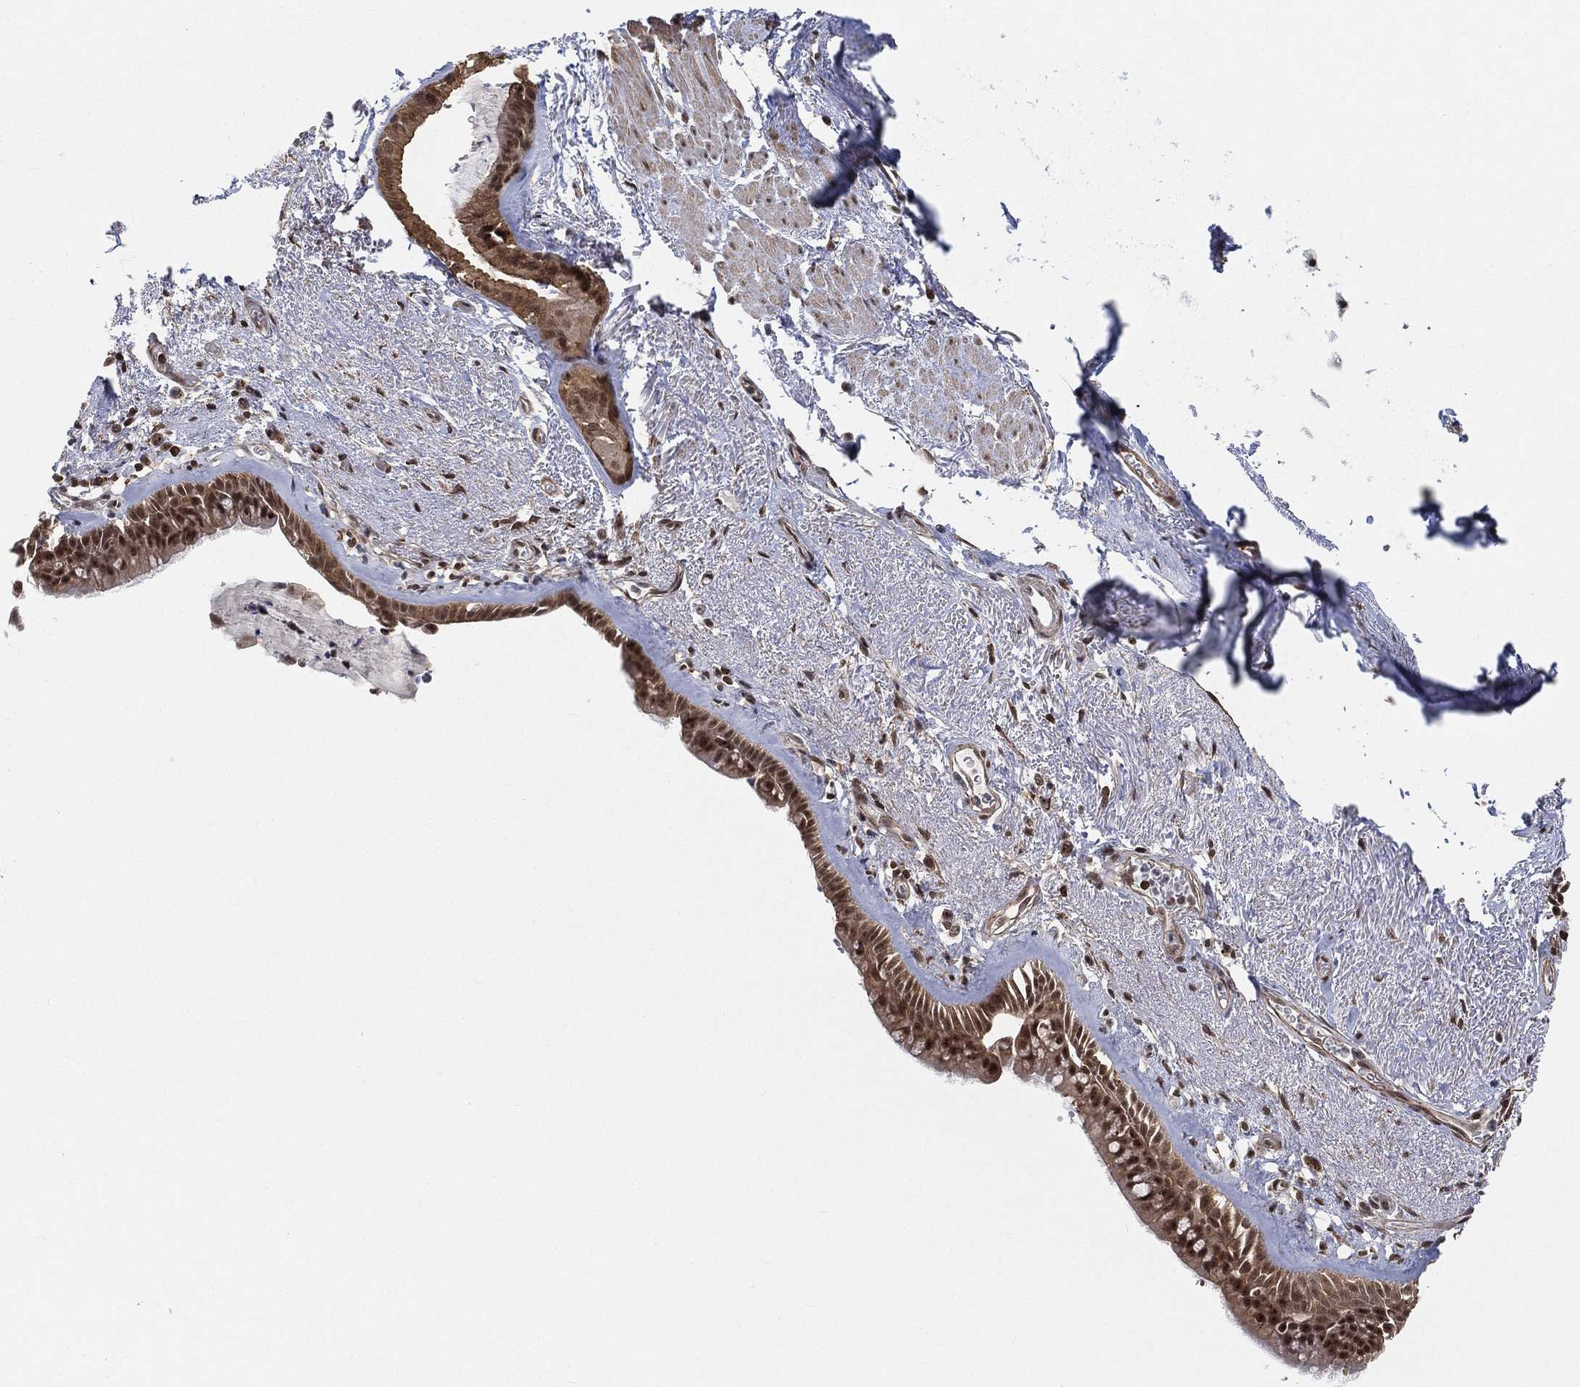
{"staining": {"intensity": "moderate", "quantity": ">75%", "location": "cytoplasmic/membranous,nuclear"}, "tissue": "bronchus", "cell_type": "Respiratory epithelial cells", "image_type": "normal", "snomed": [{"axis": "morphology", "description": "Normal tissue, NOS"}, {"axis": "topography", "description": "Bronchus"}], "caption": "Bronchus stained for a protein reveals moderate cytoplasmic/membranous,nuclear positivity in respiratory epithelial cells. (brown staining indicates protein expression, while blue staining denotes nuclei).", "gene": "RSRC2", "patient": {"sex": "male", "age": 82}}